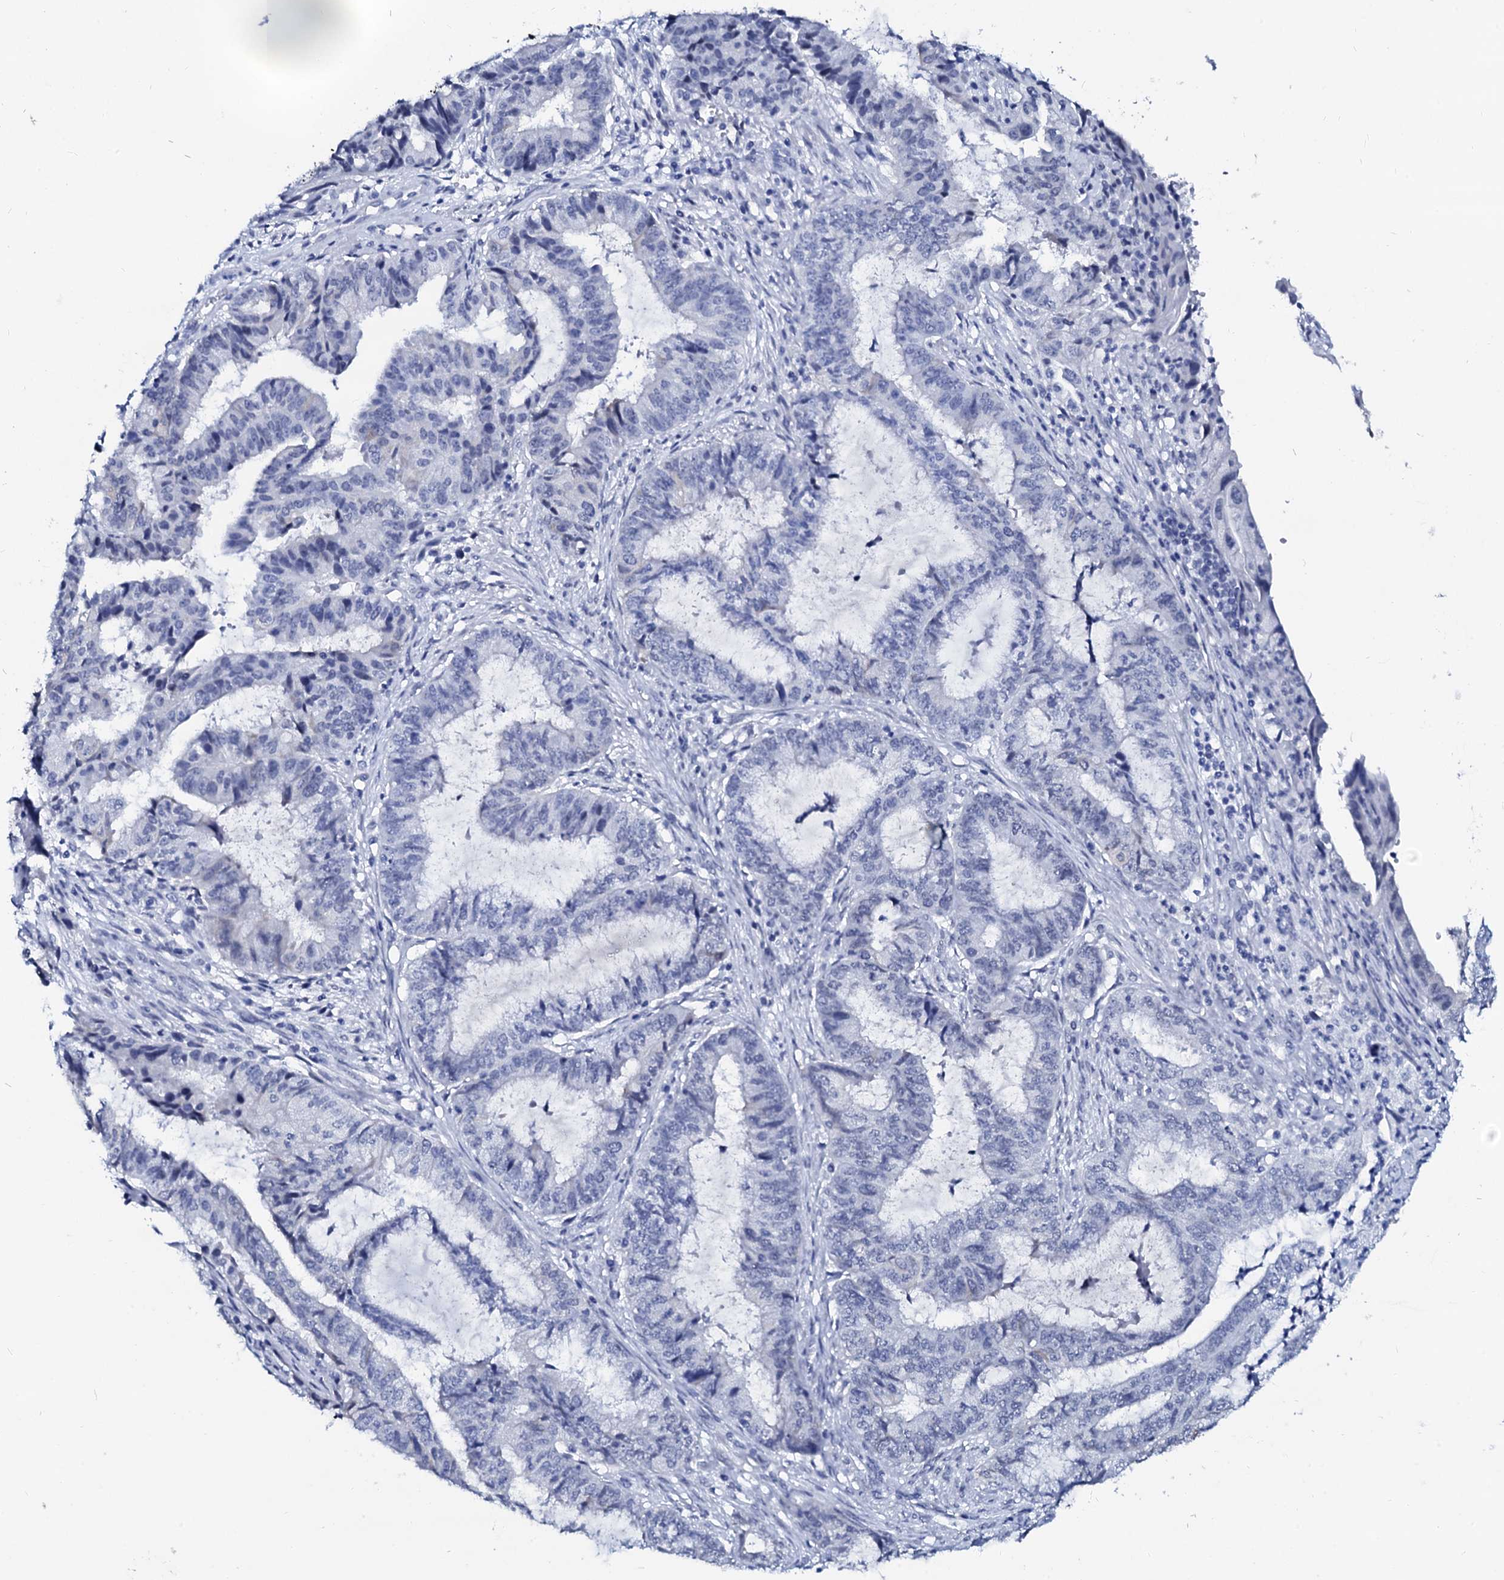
{"staining": {"intensity": "negative", "quantity": "none", "location": "none"}, "tissue": "endometrial cancer", "cell_type": "Tumor cells", "image_type": "cancer", "snomed": [{"axis": "morphology", "description": "Adenocarcinoma, NOS"}, {"axis": "topography", "description": "Endometrium"}], "caption": "Tumor cells show no significant staining in adenocarcinoma (endometrial).", "gene": "SPATA19", "patient": {"sex": "female", "age": 51}}